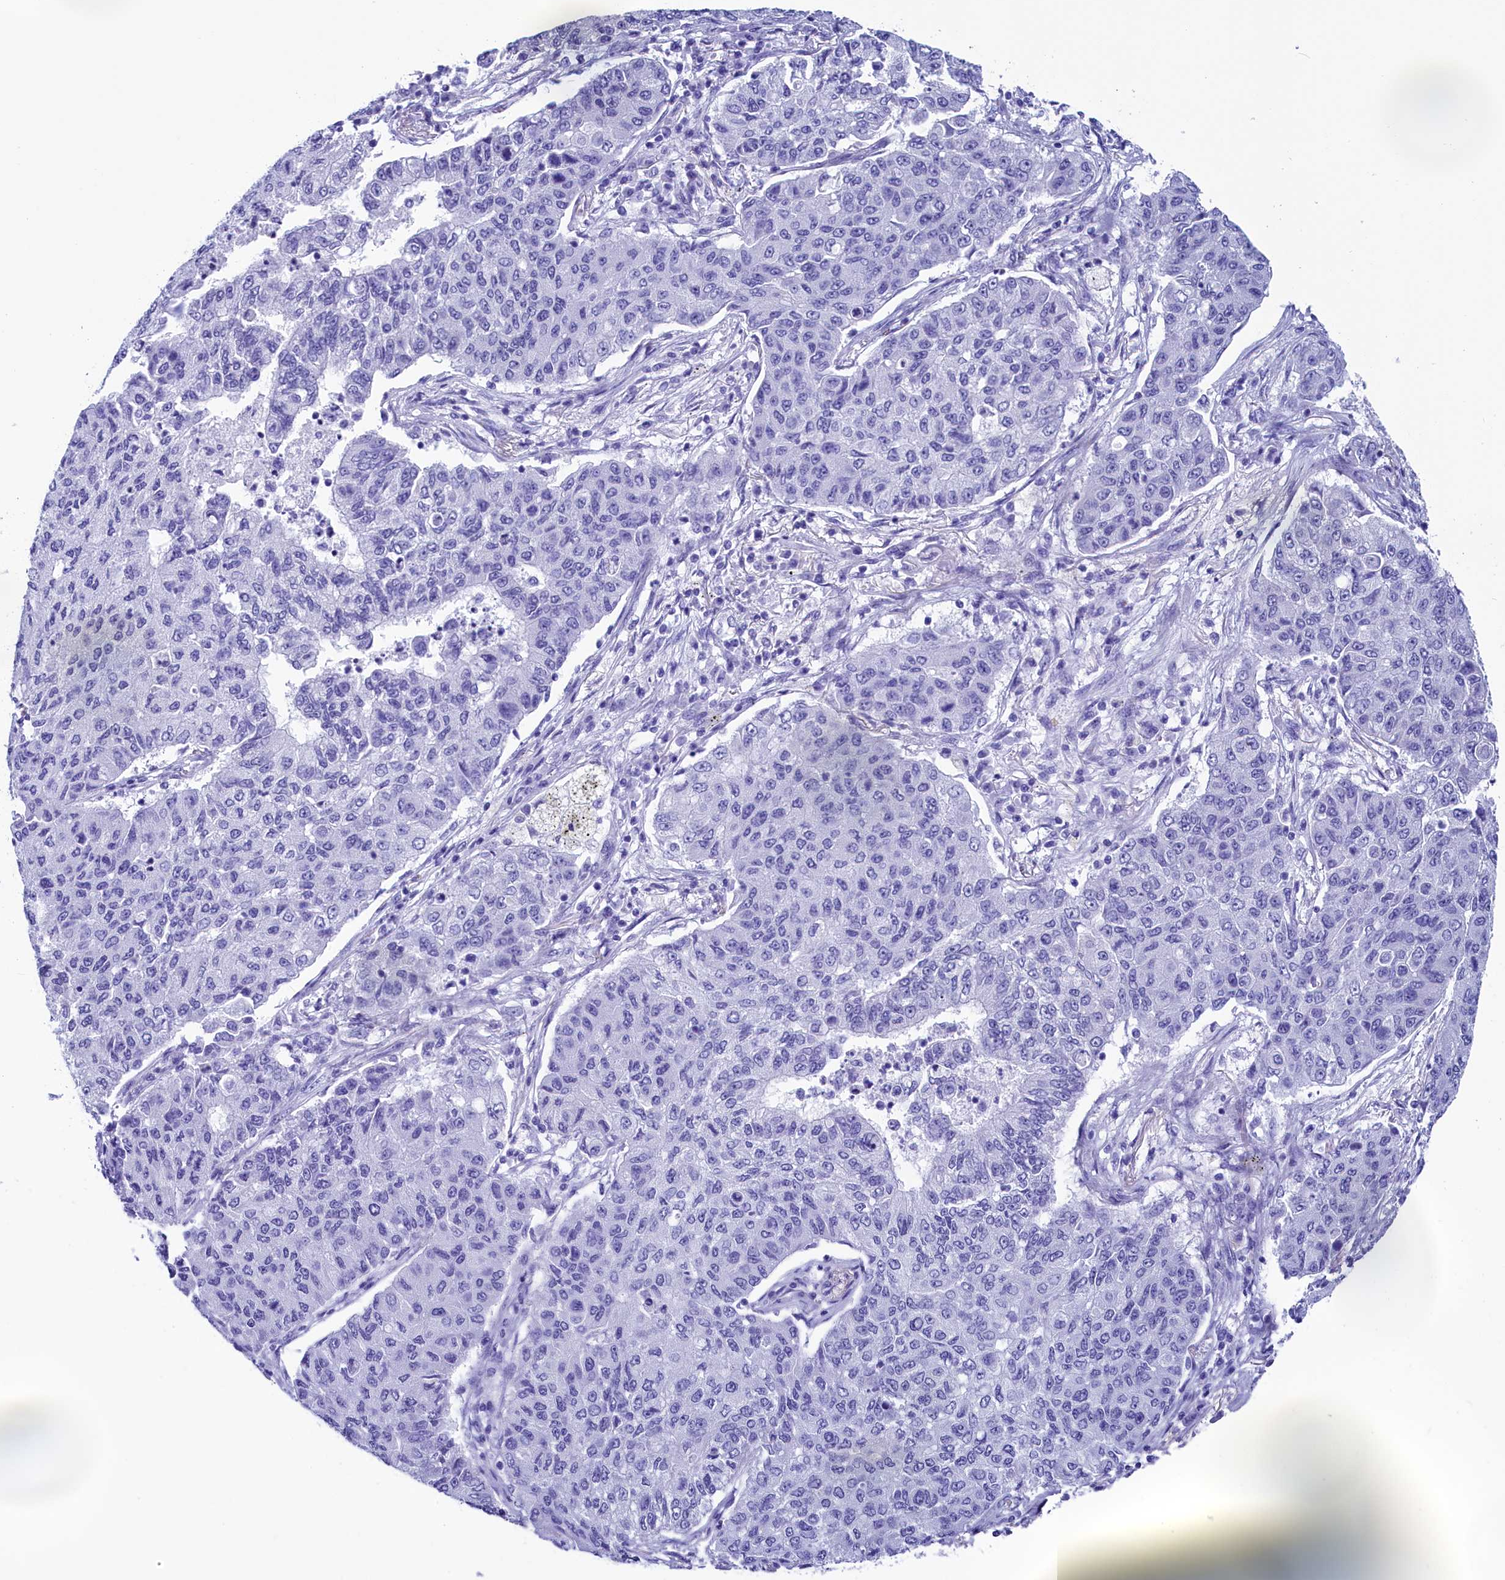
{"staining": {"intensity": "negative", "quantity": "none", "location": "none"}, "tissue": "lung cancer", "cell_type": "Tumor cells", "image_type": "cancer", "snomed": [{"axis": "morphology", "description": "Squamous cell carcinoma, NOS"}, {"axis": "topography", "description": "Lung"}], "caption": "IHC micrograph of neoplastic tissue: human lung cancer stained with DAB demonstrates no significant protein positivity in tumor cells. Brightfield microscopy of immunohistochemistry stained with DAB (brown) and hematoxylin (blue), captured at high magnification.", "gene": "AP3B2", "patient": {"sex": "male", "age": 74}}